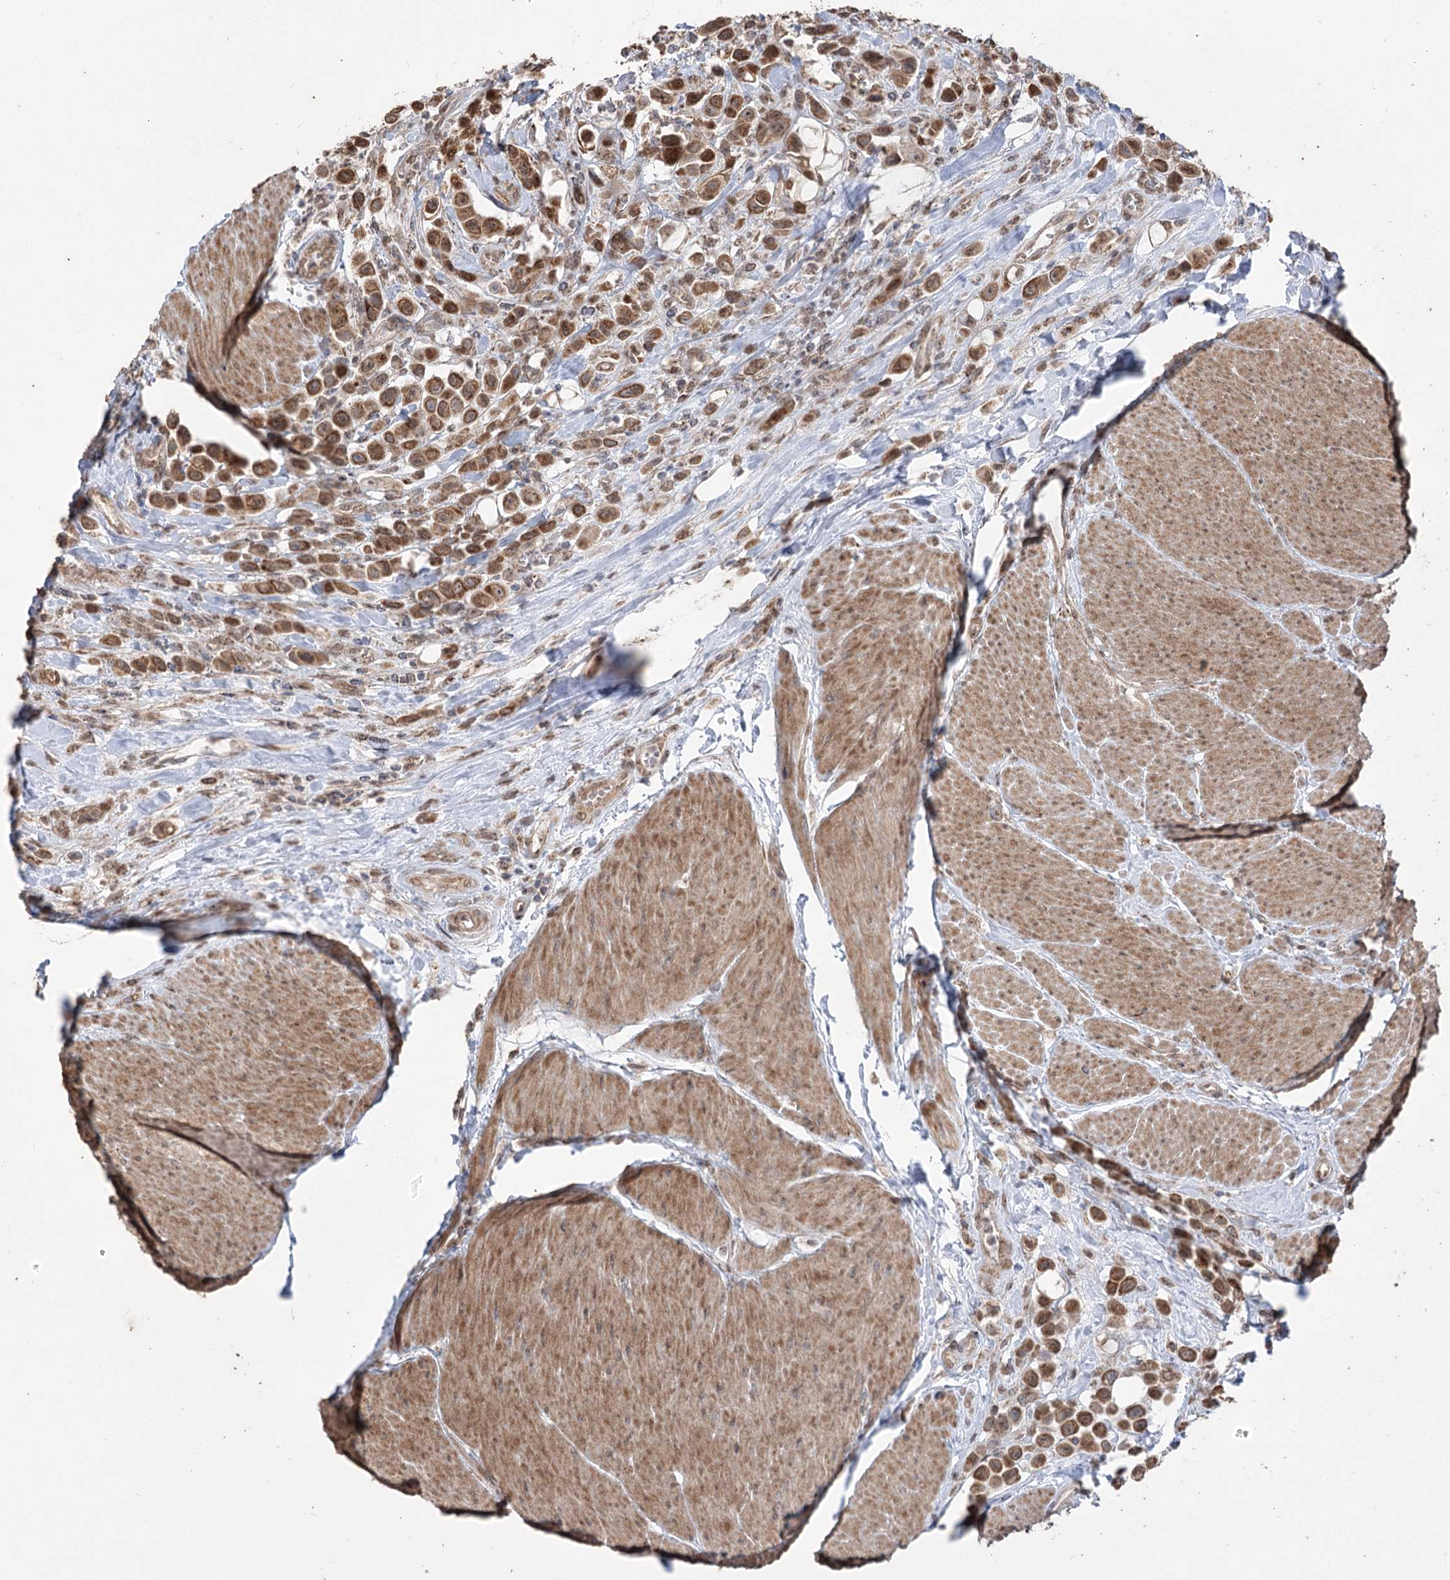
{"staining": {"intensity": "strong", "quantity": ">75%", "location": "cytoplasmic/membranous"}, "tissue": "urothelial cancer", "cell_type": "Tumor cells", "image_type": "cancer", "snomed": [{"axis": "morphology", "description": "Urothelial carcinoma, High grade"}, {"axis": "topography", "description": "Urinary bladder"}], "caption": "IHC micrograph of neoplastic tissue: human high-grade urothelial carcinoma stained using IHC reveals high levels of strong protein expression localized specifically in the cytoplasmic/membranous of tumor cells, appearing as a cytoplasmic/membranous brown color.", "gene": "ZSCAN23", "patient": {"sex": "male", "age": 50}}